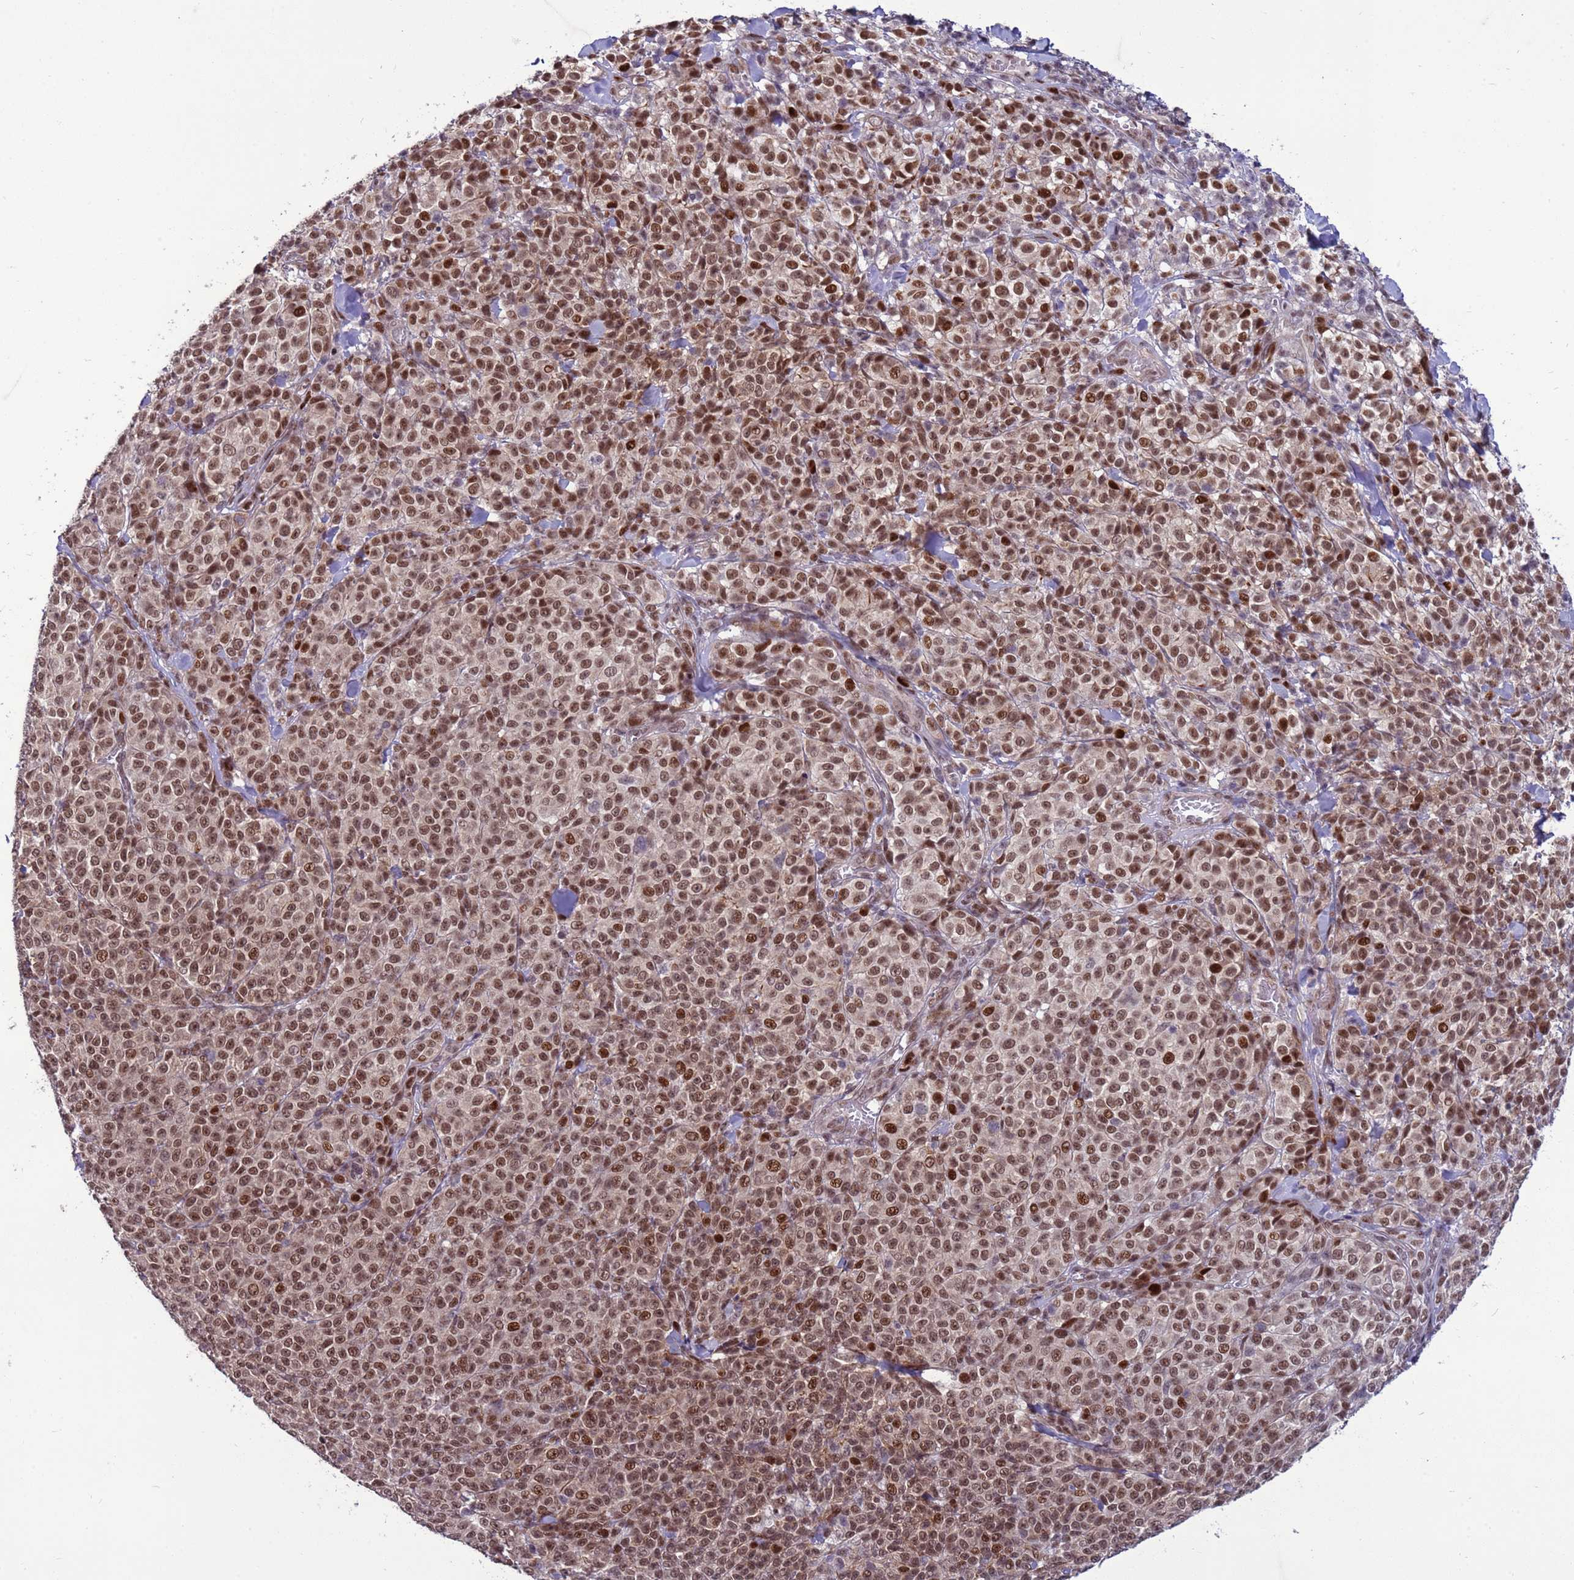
{"staining": {"intensity": "moderate", "quantity": ">75%", "location": "nuclear"}, "tissue": "melanoma", "cell_type": "Tumor cells", "image_type": "cancer", "snomed": [{"axis": "morphology", "description": "Normal tissue, NOS"}, {"axis": "morphology", "description": "Malignant melanoma, NOS"}, {"axis": "topography", "description": "Skin"}], "caption": "Protein expression by immunohistochemistry (IHC) exhibits moderate nuclear staining in approximately >75% of tumor cells in malignant melanoma.", "gene": "SHC3", "patient": {"sex": "female", "age": 34}}